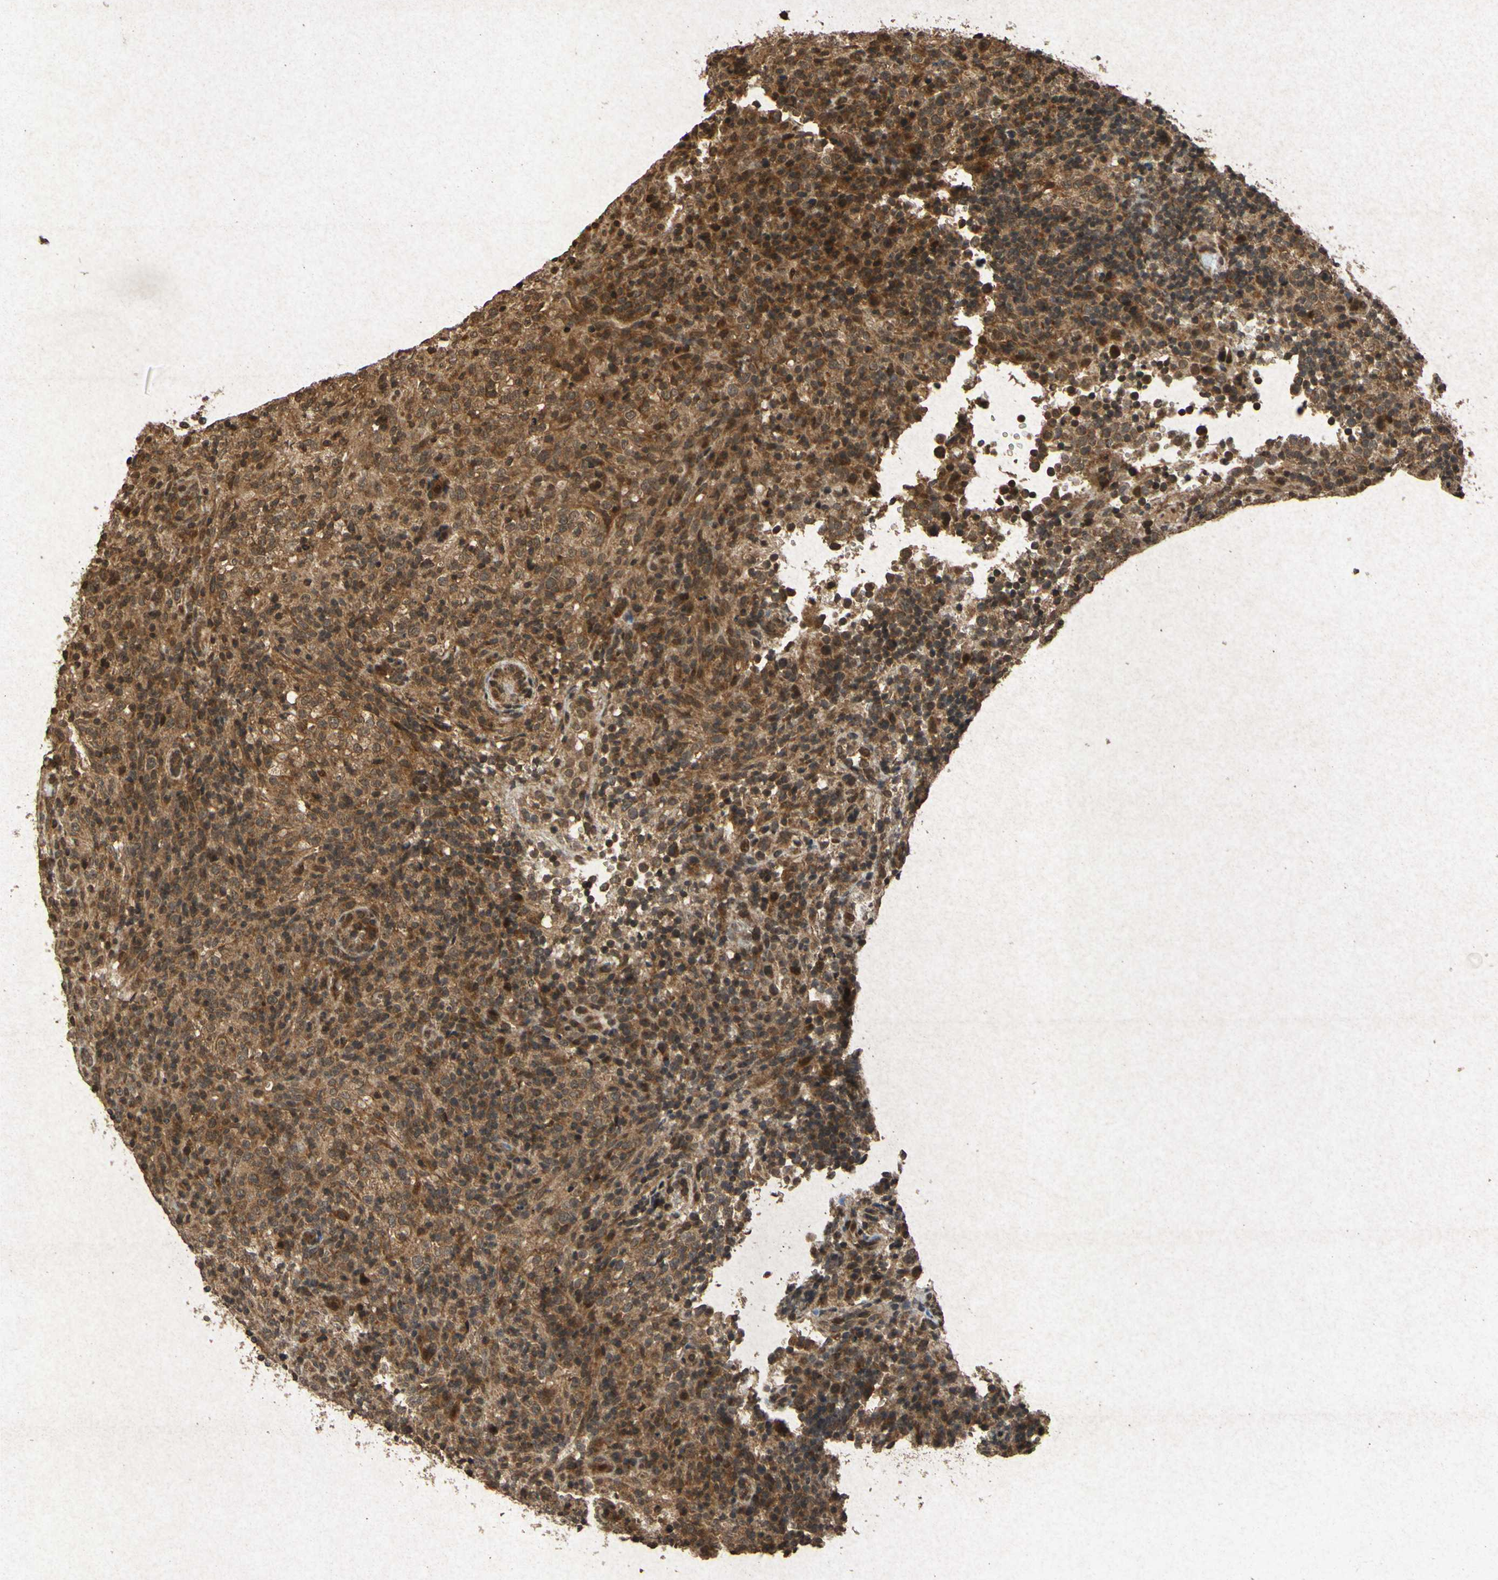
{"staining": {"intensity": "strong", "quantity": ">75%", "location": "cytoplasmic/membranous"}, "tissue": "lymphoma", "cell_type": "Tumor cells", "image_type": "cancer", "snomed": [{"axis": "morphology", "description": "Malignant lymphoma, non-Hodgkin's type, High grade"}, {"axis": "topography", "description": "Lymph node"}], "caption": "This image exhibits IHC staining of human lymphoma, with high strong cytoplasmic/membranous positivity in about >75% of tumor cells.", "gene": "ATP6V1H", "patient": {"sex": "female", "age": 76}}